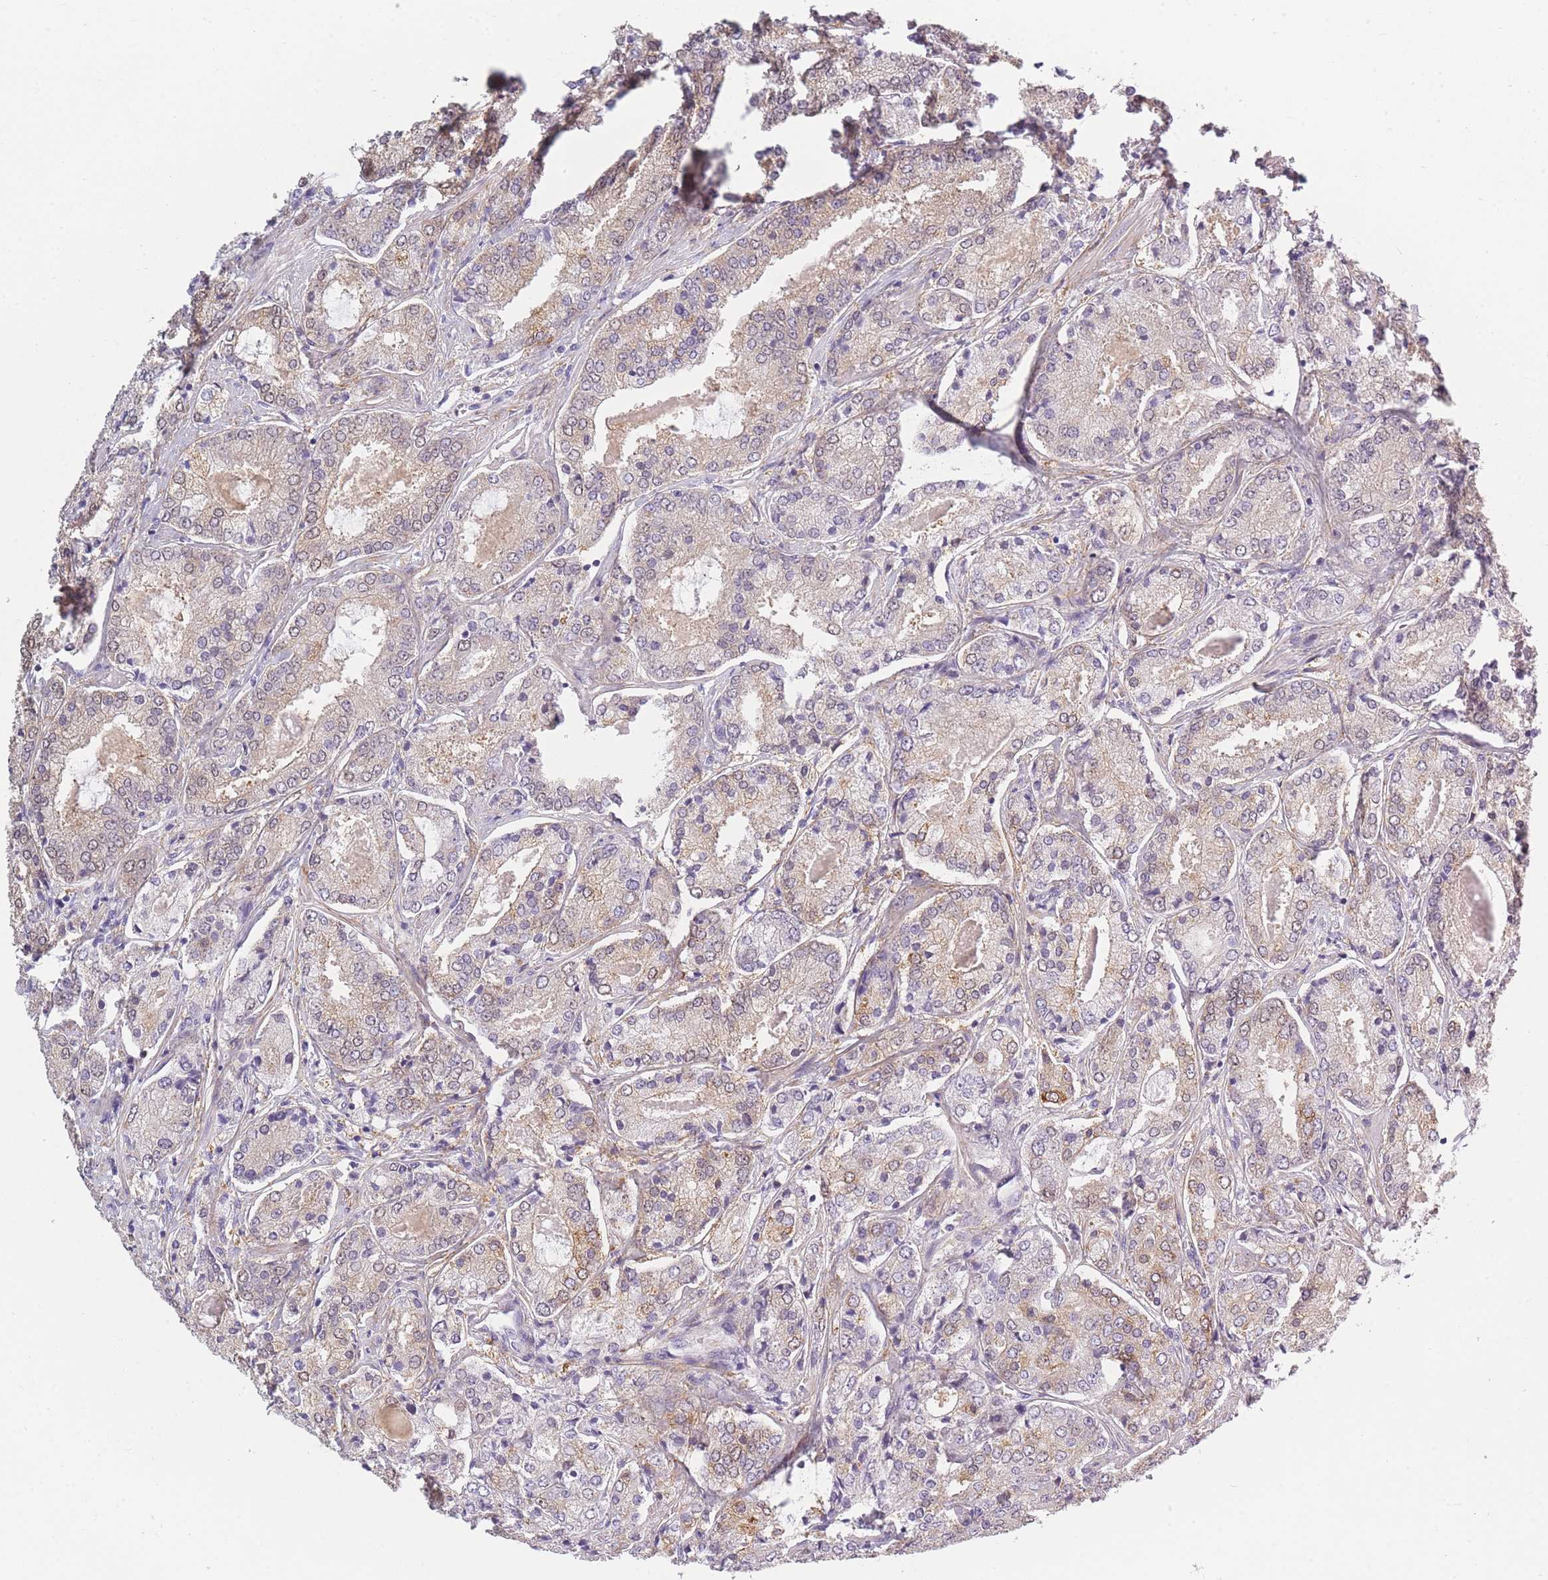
{"staining": {"intensity": "weak", "quantity": "<25%", "location": "cytoplasmic/membranous"}, "tissue": "prostate cancer", "cell_type": "Tumor cells", "image_type": "cancer", "snomed": [{"axis": "morphology", "description": "Adenocarcinoma, High grade"}, {"axis": "topography", "description": "Prostate"}], "caption": "Human prostate cancer stained for a protein using IHC displays no staining in tumor cells.", "gene": "AP3M2", "patient": {"sex": "male", "age": 63}}